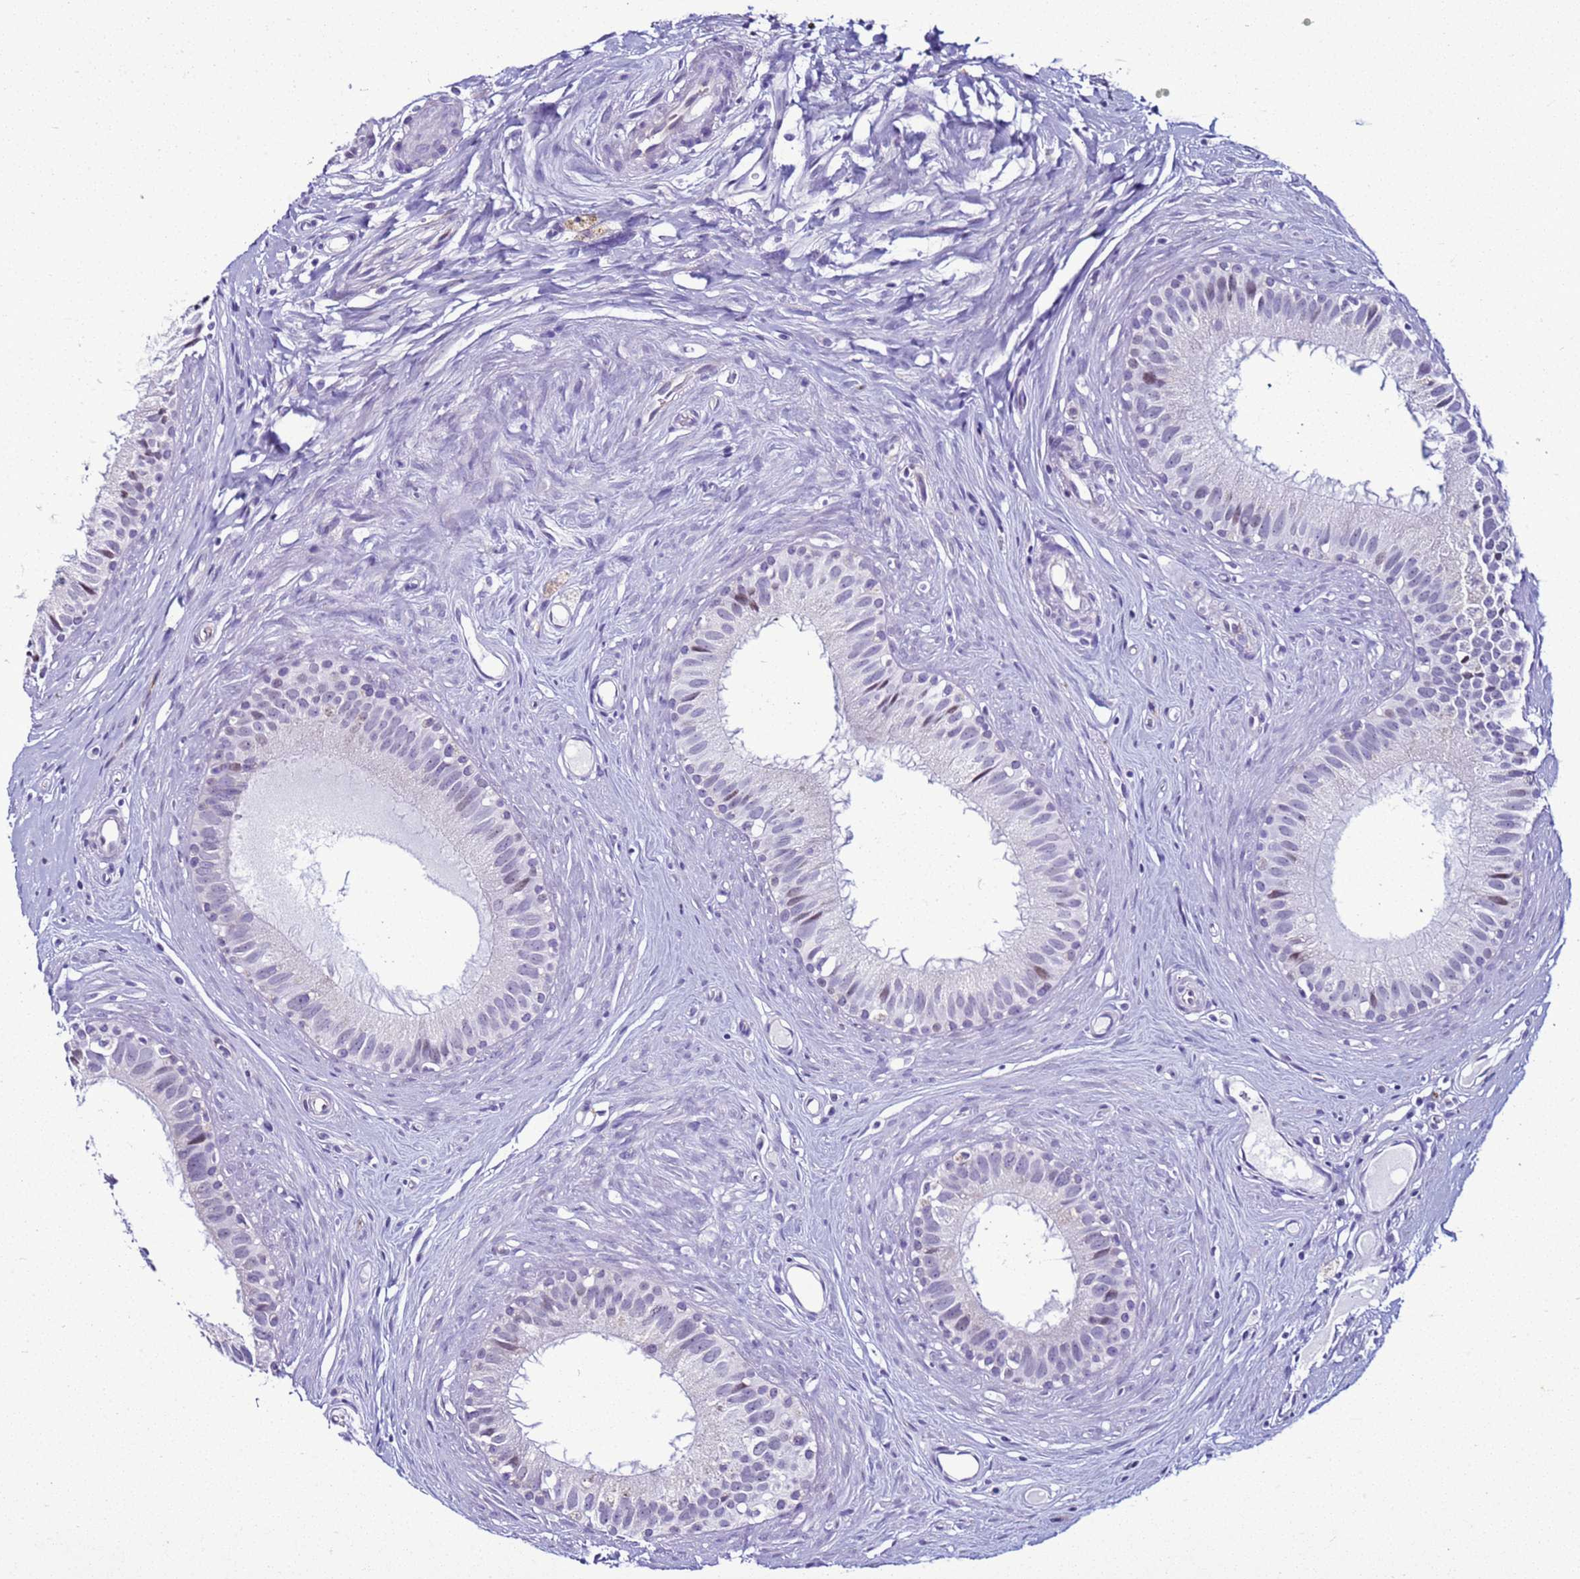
{"staining": {"intensity": "weak", "quantity": "<25%", "location": "nuclear"}, "tissue": "epididymis", "cell_type": "Glandular cells", "image_type": "normal", "snomed": [{"axis": "morphology", "description": "Normal tissue, NOS"}, {"axis": "topography", "description": "Epididymis"}], "caption": "Immunohistochemistry (IHC) micrograph of benign epididymis stained for a protein (brown), which shows no staining in glandular cells.", "gene": "LRRC10B", "patient": {"sex": "male", "age": 80}}